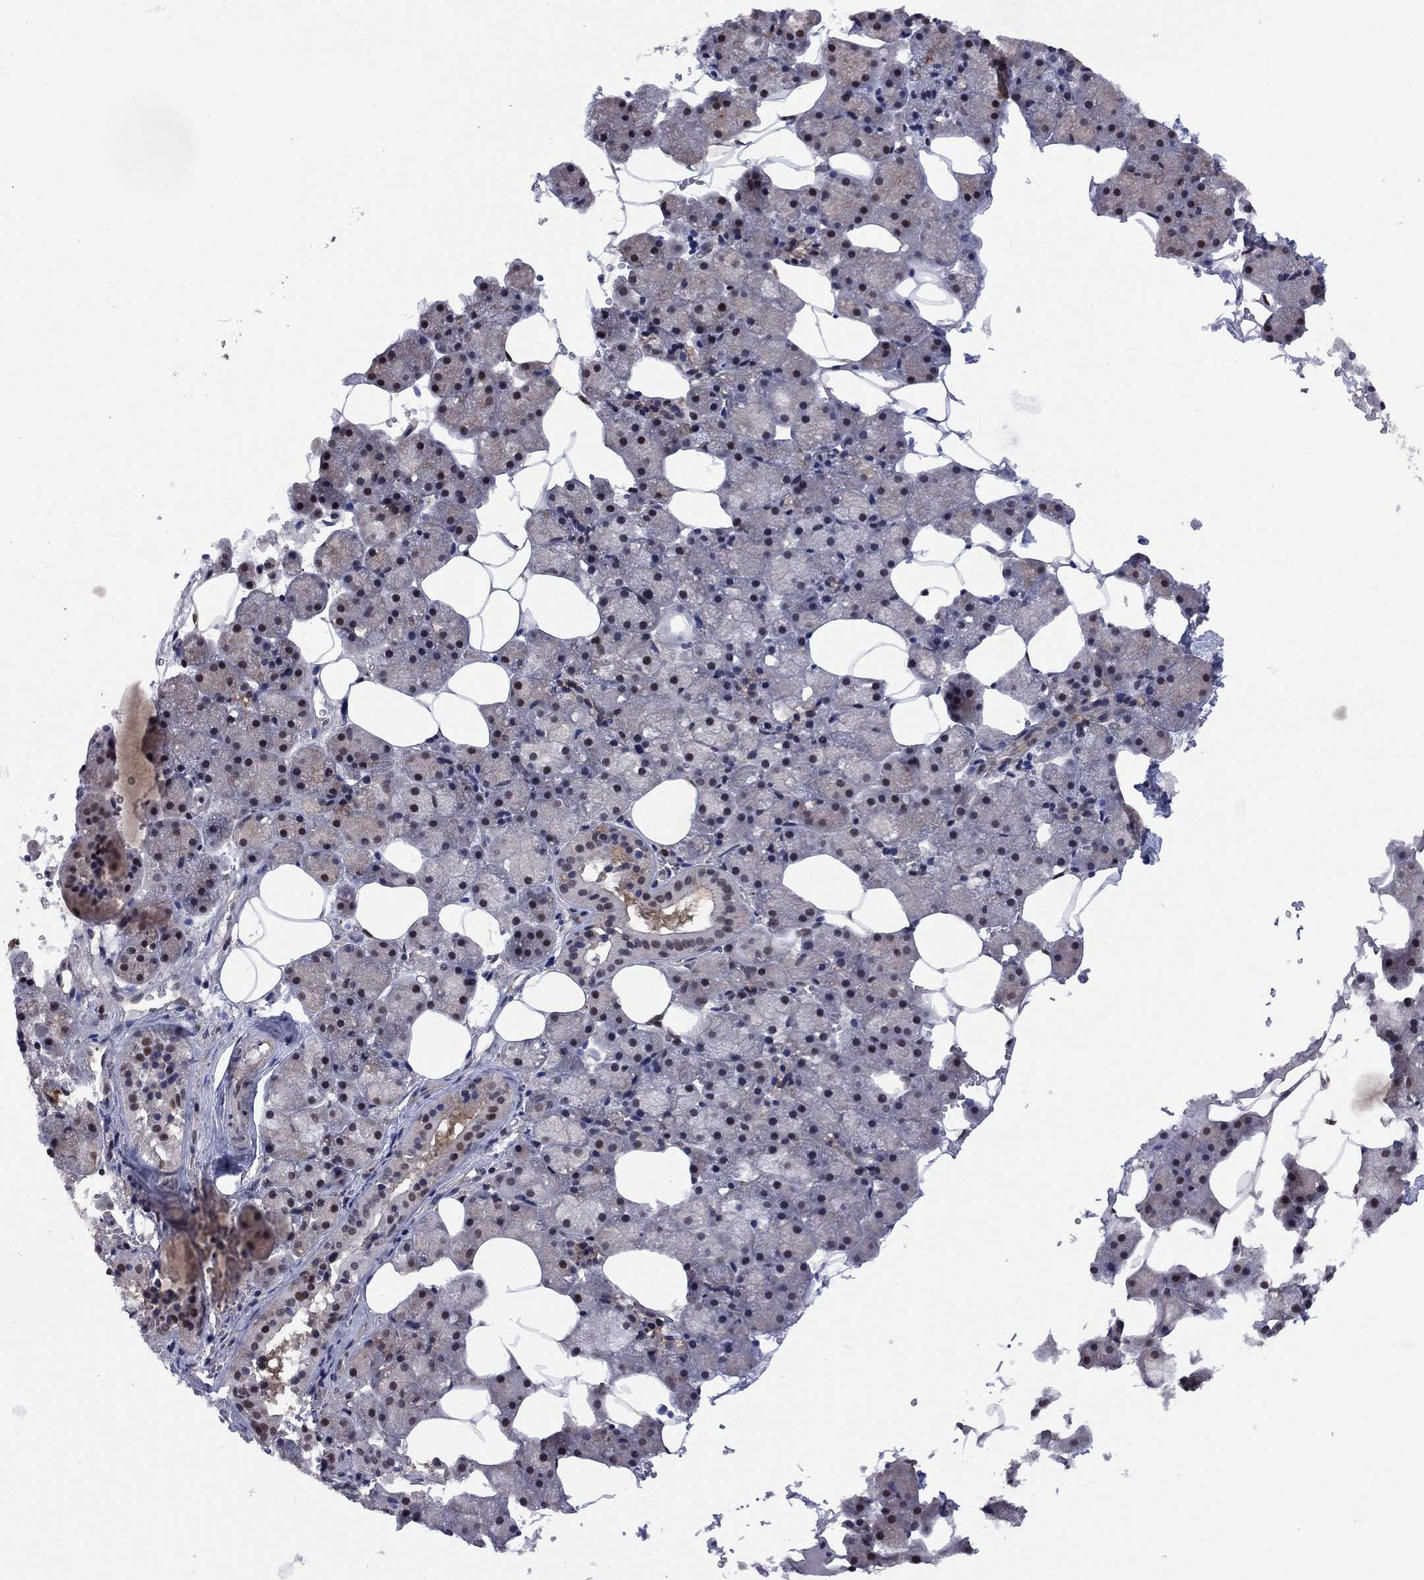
{"staining": {"intensity": "moderate", "quantity": "<25%", "location": "nuclear"}, "tissue": "salivary gland", "cell_type": "Glandular cells", "image_type": "normal", "snomed": [{"axis": "morphology", "description": "Normal tissue, NOS"}, {"axis": "topography", "description": "Salivary gland"}], "caption": "Moderate nuclear positivity is seen in approximately <25% of glandular cells in unremarkable salivary gland.", "gene": "PSMD2", "patient": {"sex": "male", "age": 38}}